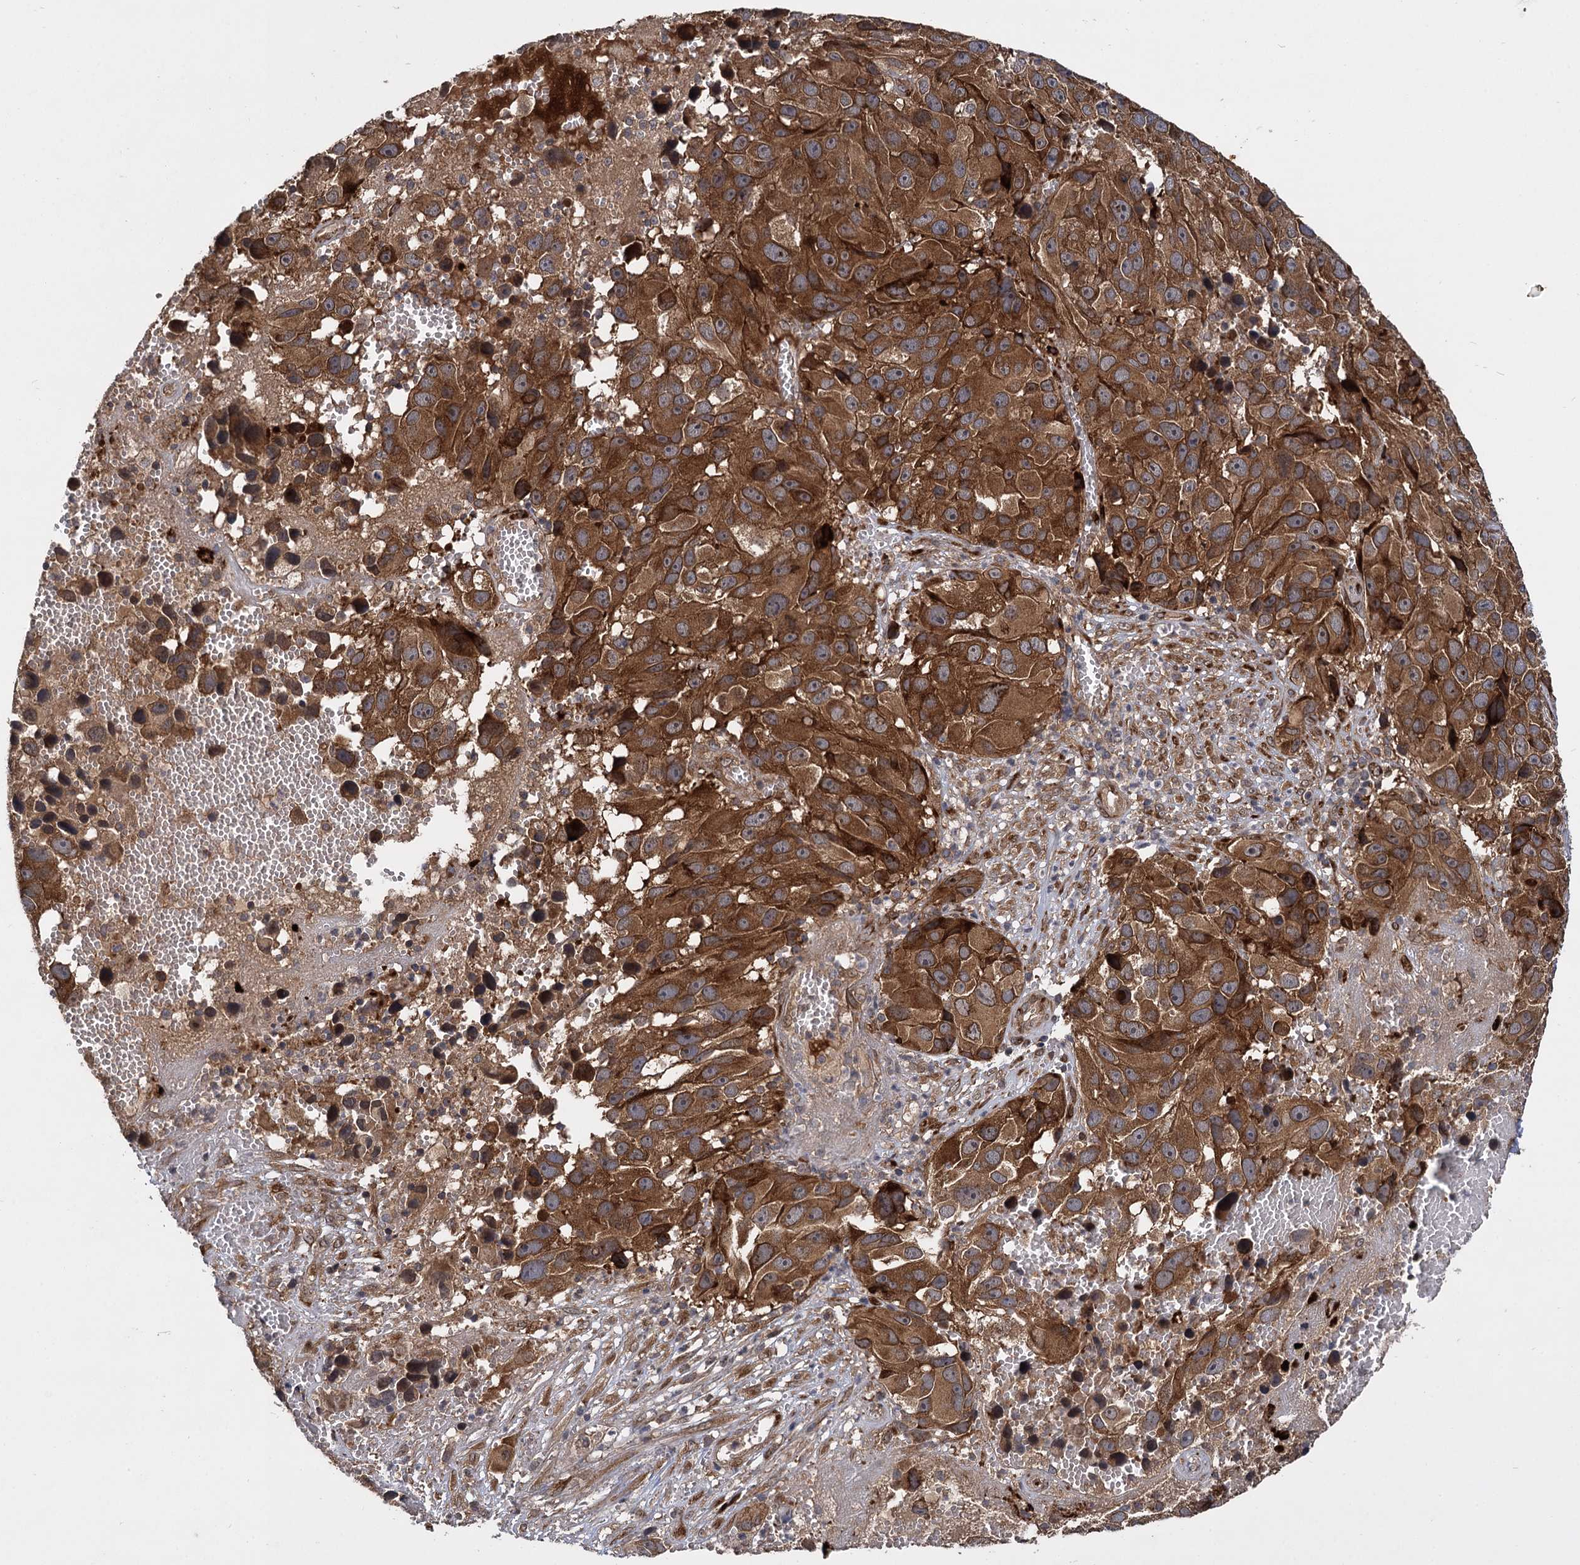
{"staining": {"intensity": "strong", "quantity": ">75%", "location": "cytoplasmic/membranous"}, "tissue": "melanoma", "cell_type": "Tumor cells", "image_type": "cancer", "snomed": [{"axis": "morphology", "description": "Malignant melanoma, NOS"}, {"axis": "topography", "description": "Skin"}], "caption": "Malignant melanoma tissue demonstrates strong cytoplasmic/membranous expression in approximately >75% of tumor cells (Brightfield microscopy of DAB IHC at high magnification).", "gene": "INPPL1", "patient": {"sex": "male", "age": 84}}